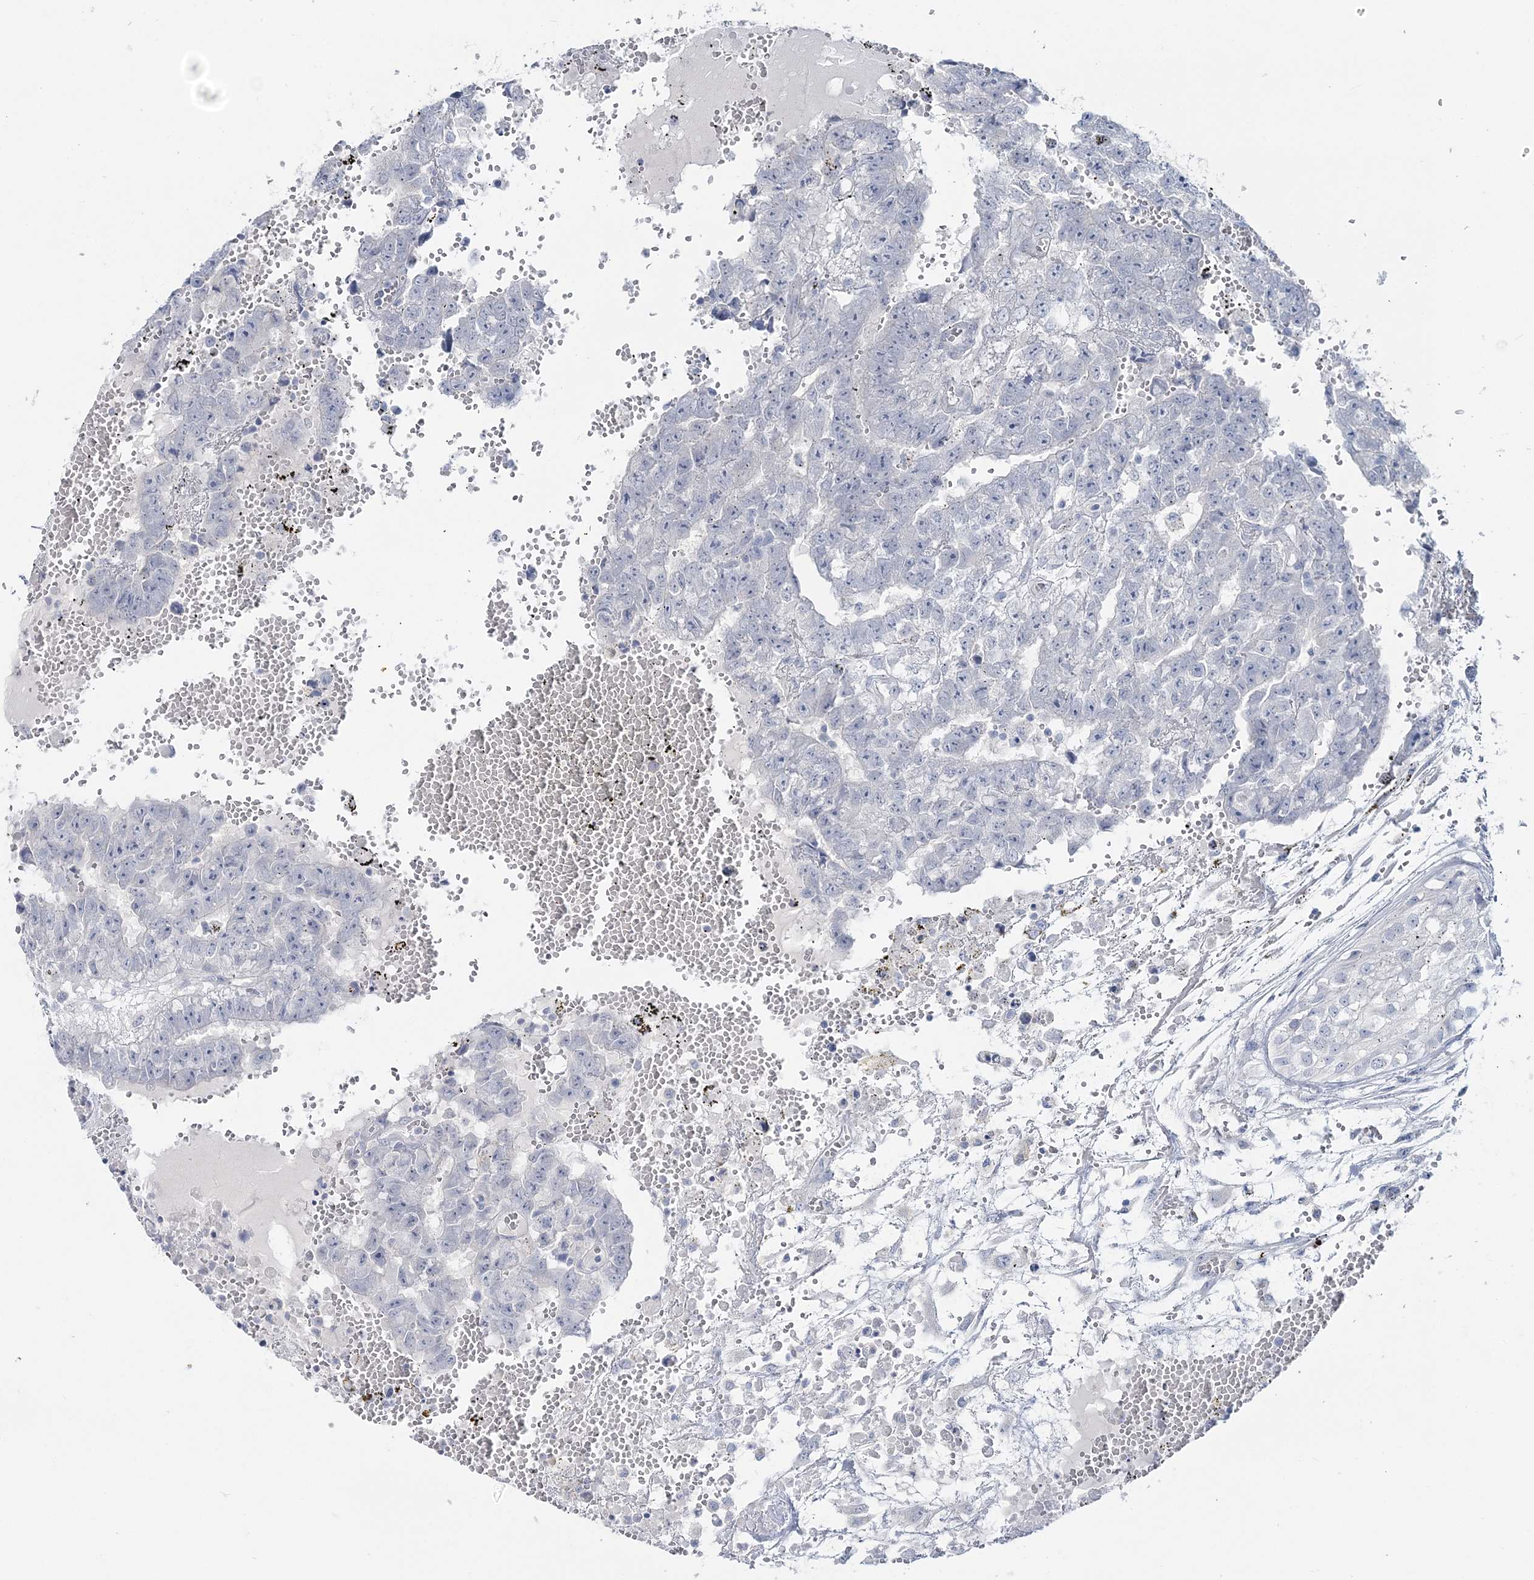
{"staining": {"intensity": "negative", "quantity": "none", "location": "none"}, "tissue": "testis cancer", "cell_type": "Tumor cells", "image_type": "cancer", "snomed": [{"axis": "morphology", "description": "Carcinoma, Embryonal, NOS"}, {"axis": "topography", "description": "Testis"}], "caption": "The histopathology image shows no staining of tumor cells in testis embryonal carcinoma.", "gene": "CYP3A4", "patient": {"sex": "male", "age": 25}}